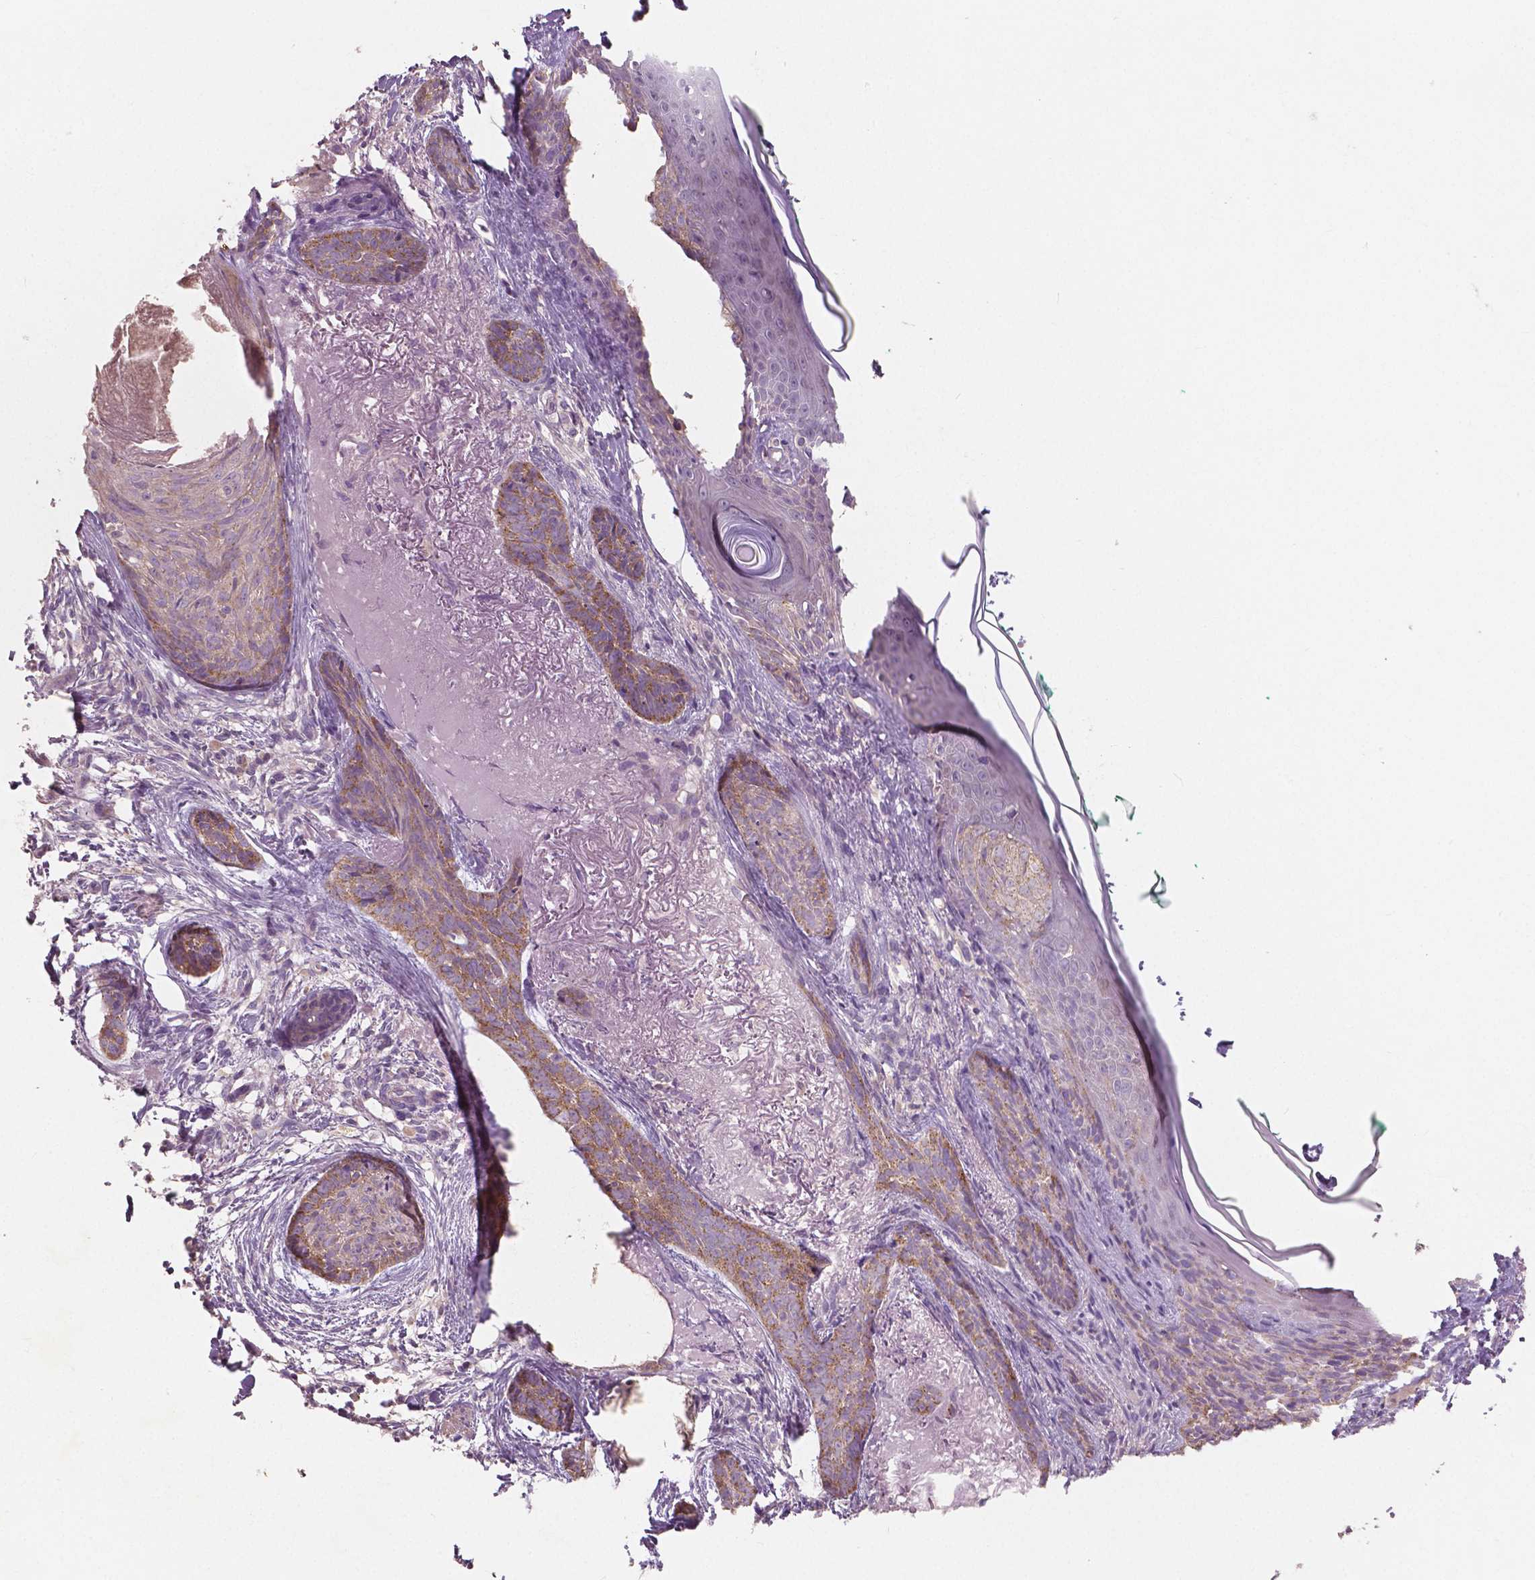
{"staining": {"intensity": "weak", "quantity": "25%-75%", "location": "cytoplasmic/membranous"}, "tissue": "skin cancer", "cell_type": "Tumor cells", "image_type": "cancer", "snomed": [{"axis": "morphology", "description": "Basal cell carcinoma"}, {"axis": "topography", "description": "Skin"}], "caption": "Immunohistochemical staining of skin cancer (basal cell carcinoma) shows low levels of weak cytoplasmic/membranous protein positivity in about 25%-75% of tumor cells.", "gene": "LSM14B", "patient": {"sex": "female", "age": 78}}